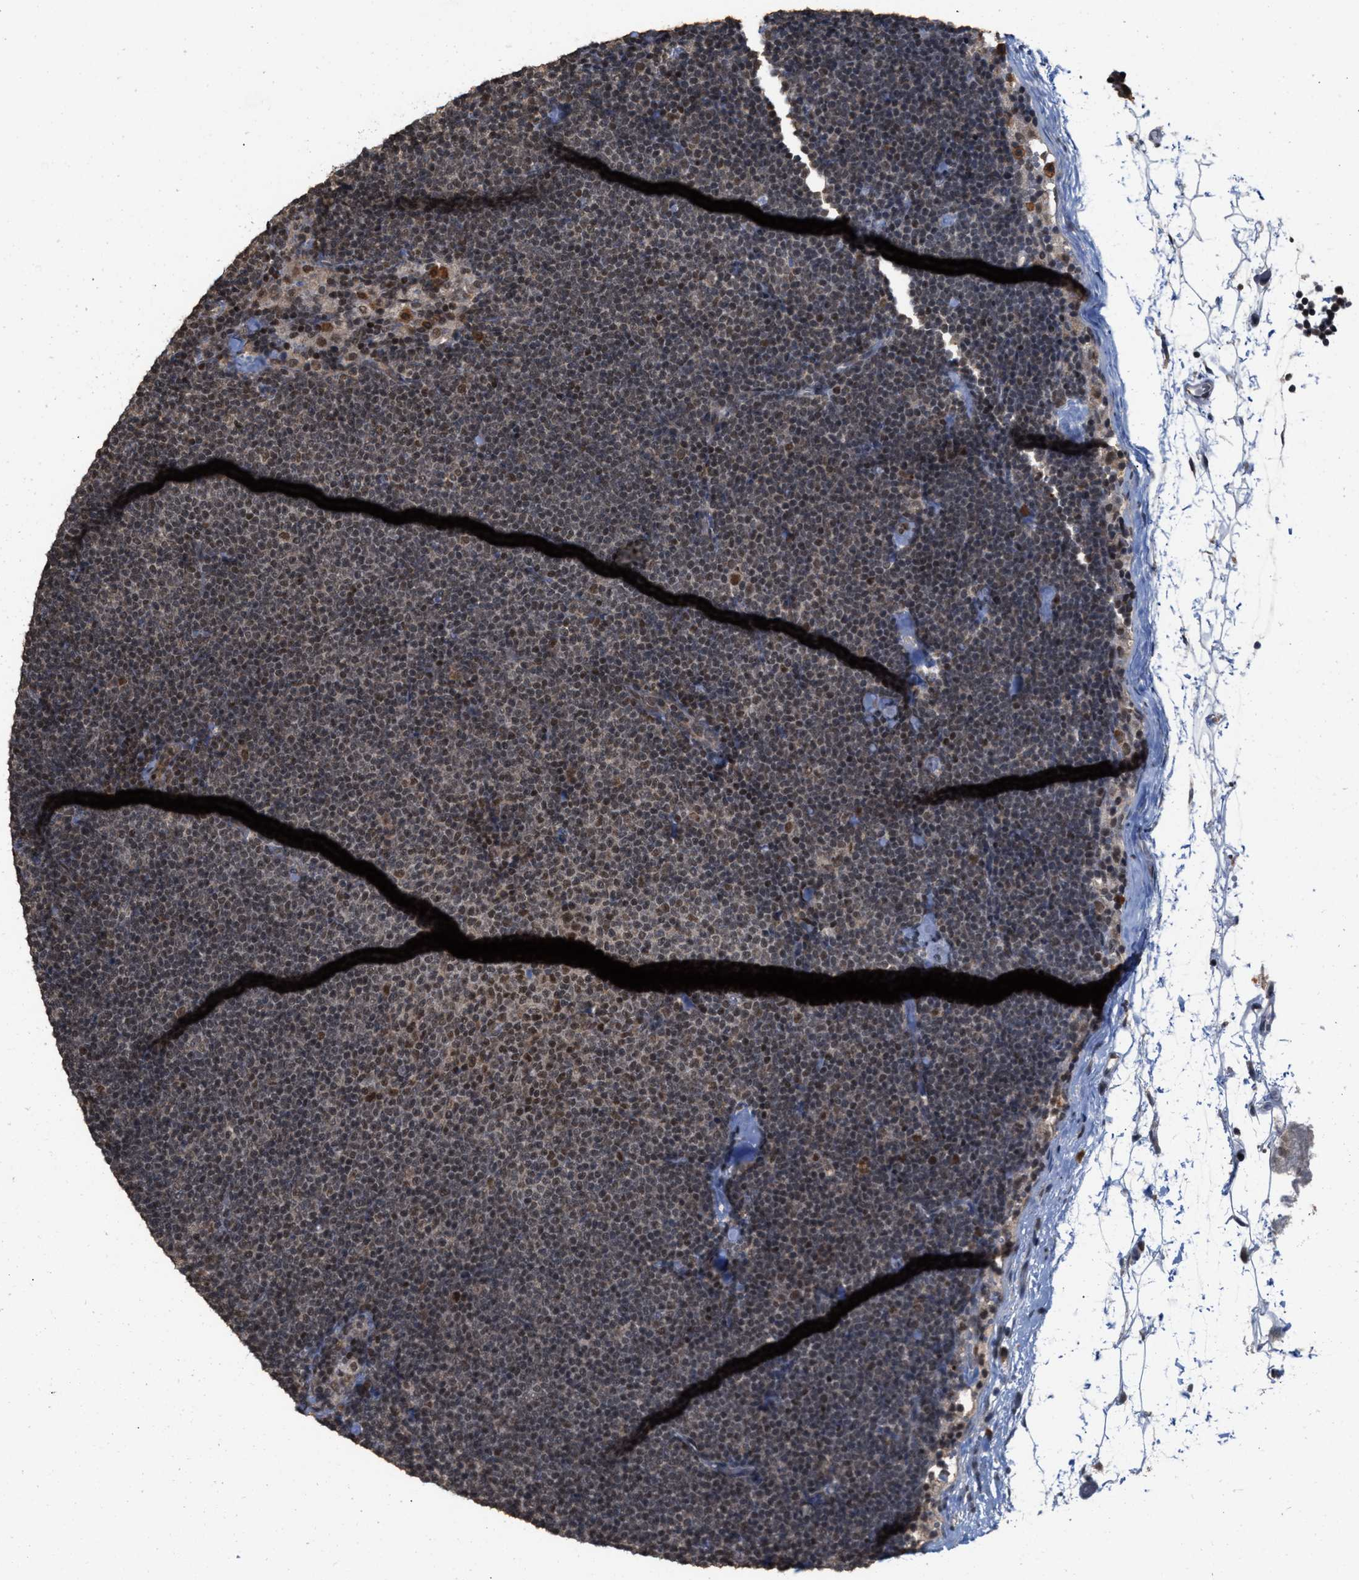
{"staining": {"intensity": "moderate", "quantity": "25%-75%", "location": "nuclear"}, "tissue": "lymphoma", "cell_type": "Tumor cells", "image_type": "cancer", "snomed": [{"axis": "morphology", "description": "Malignant lymphoma, non-Hodgkin's type, Low grade"}, {"axis": "topography", "description": "Lymph node"}], "caption": "Lymphoma tissue exhibits moderate nuclear expression in about 25%-75% of tumor cells", "gene": "C9orf78", "patient": {"sex": "female", "age": 53}}